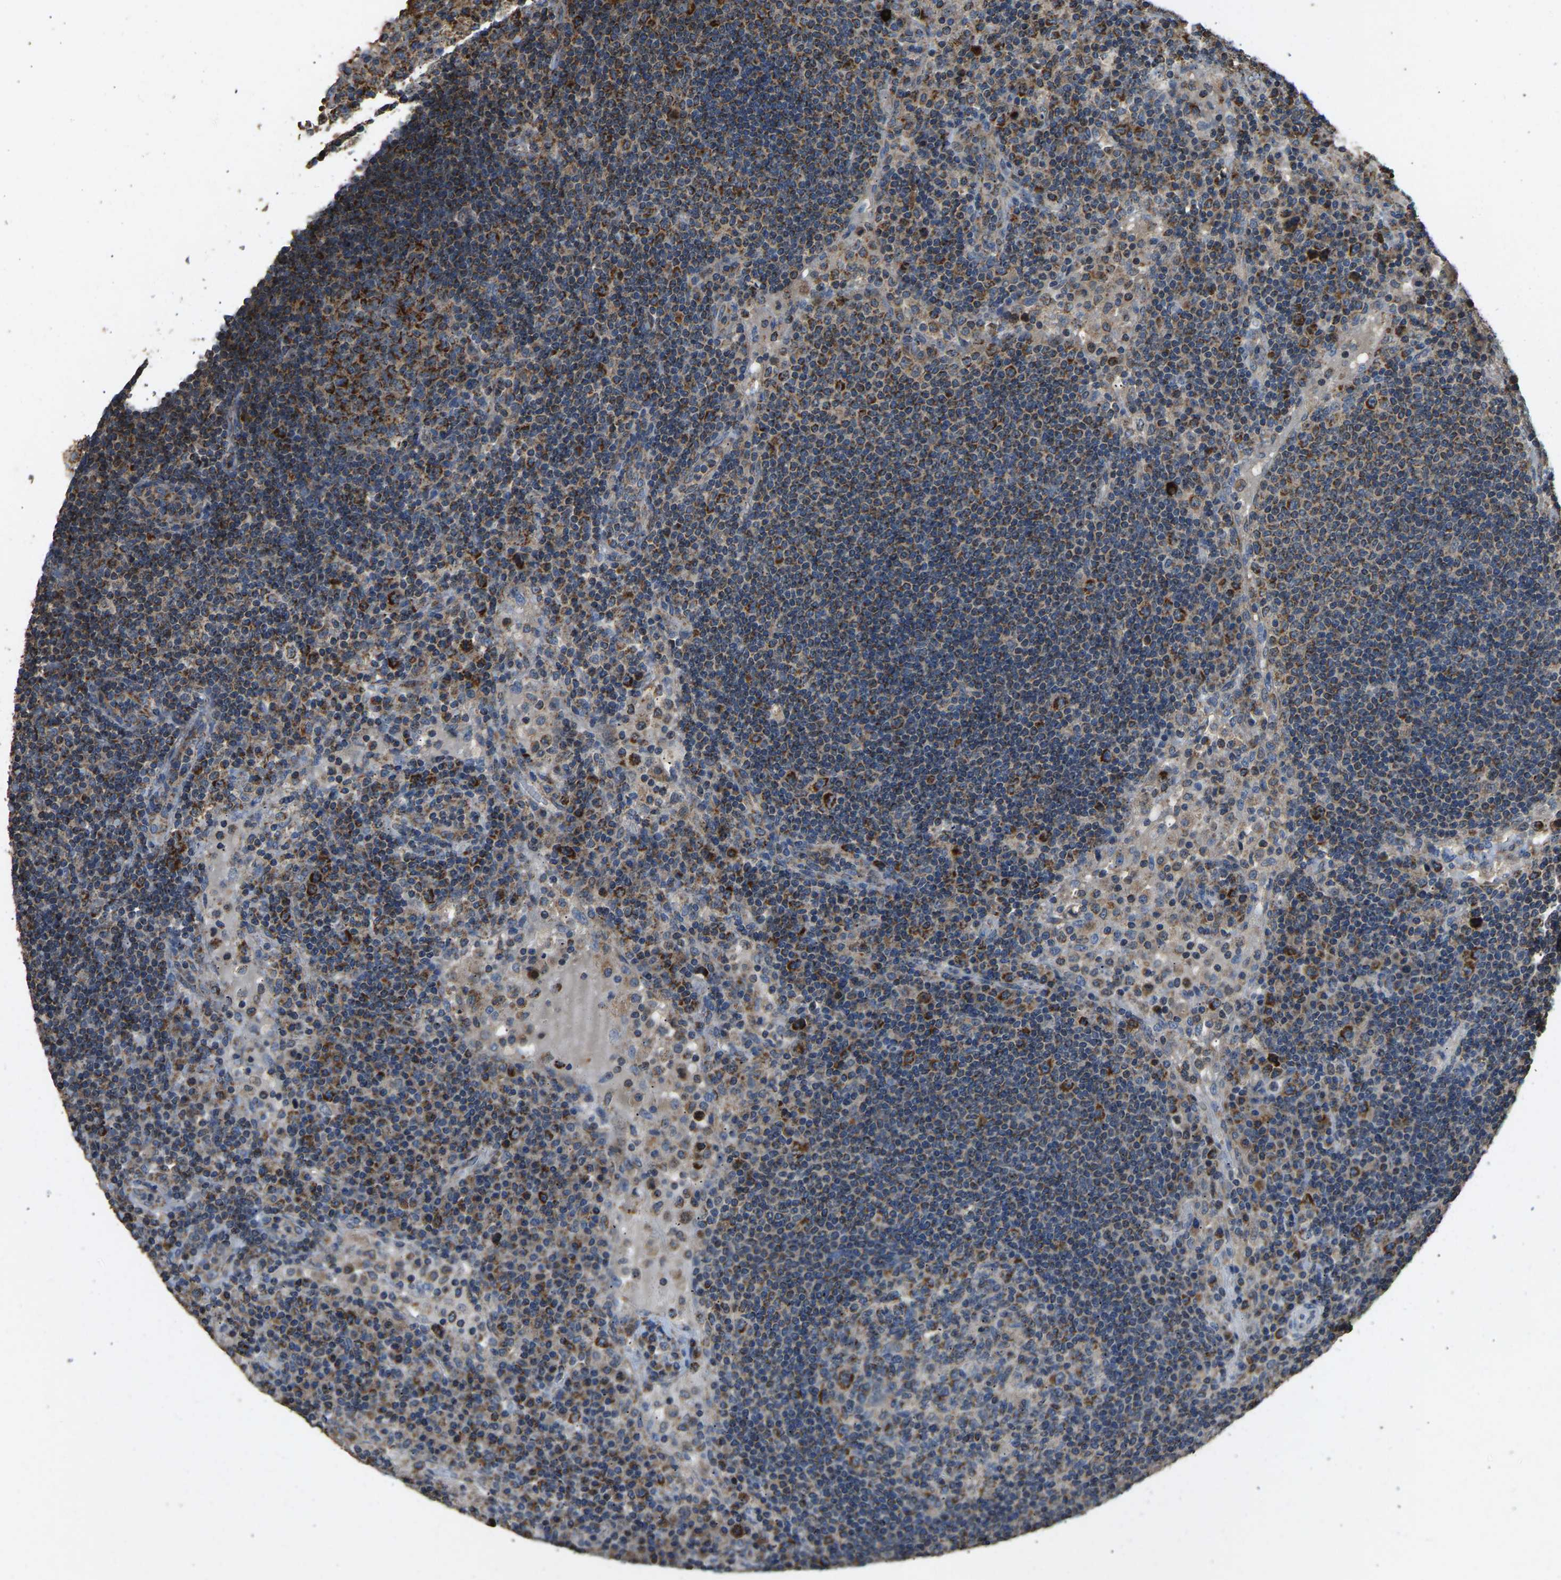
{"staining": {"intensity": "strong", "quantity": "25%-75%", "location": "cytoplasmic/membranous"}, "tissue": "lymph node", "cell_type": "Germinal center cells", "image_type": "normal", "snomed": [{"axis": "morphology", "description": "Normal tissue, NOS"}, {"axis": "topography", "description": "Lymph node"}], "caption": "This histopathology image reveals immunohistochemistry (IHC) staining of benign human lymph node, with high strong cytoplasmic/membranous expression in approximately 25%-75% of germinal center cells.", "gene": "TUFM", "patient": {"sex": "female", "age": 53}}